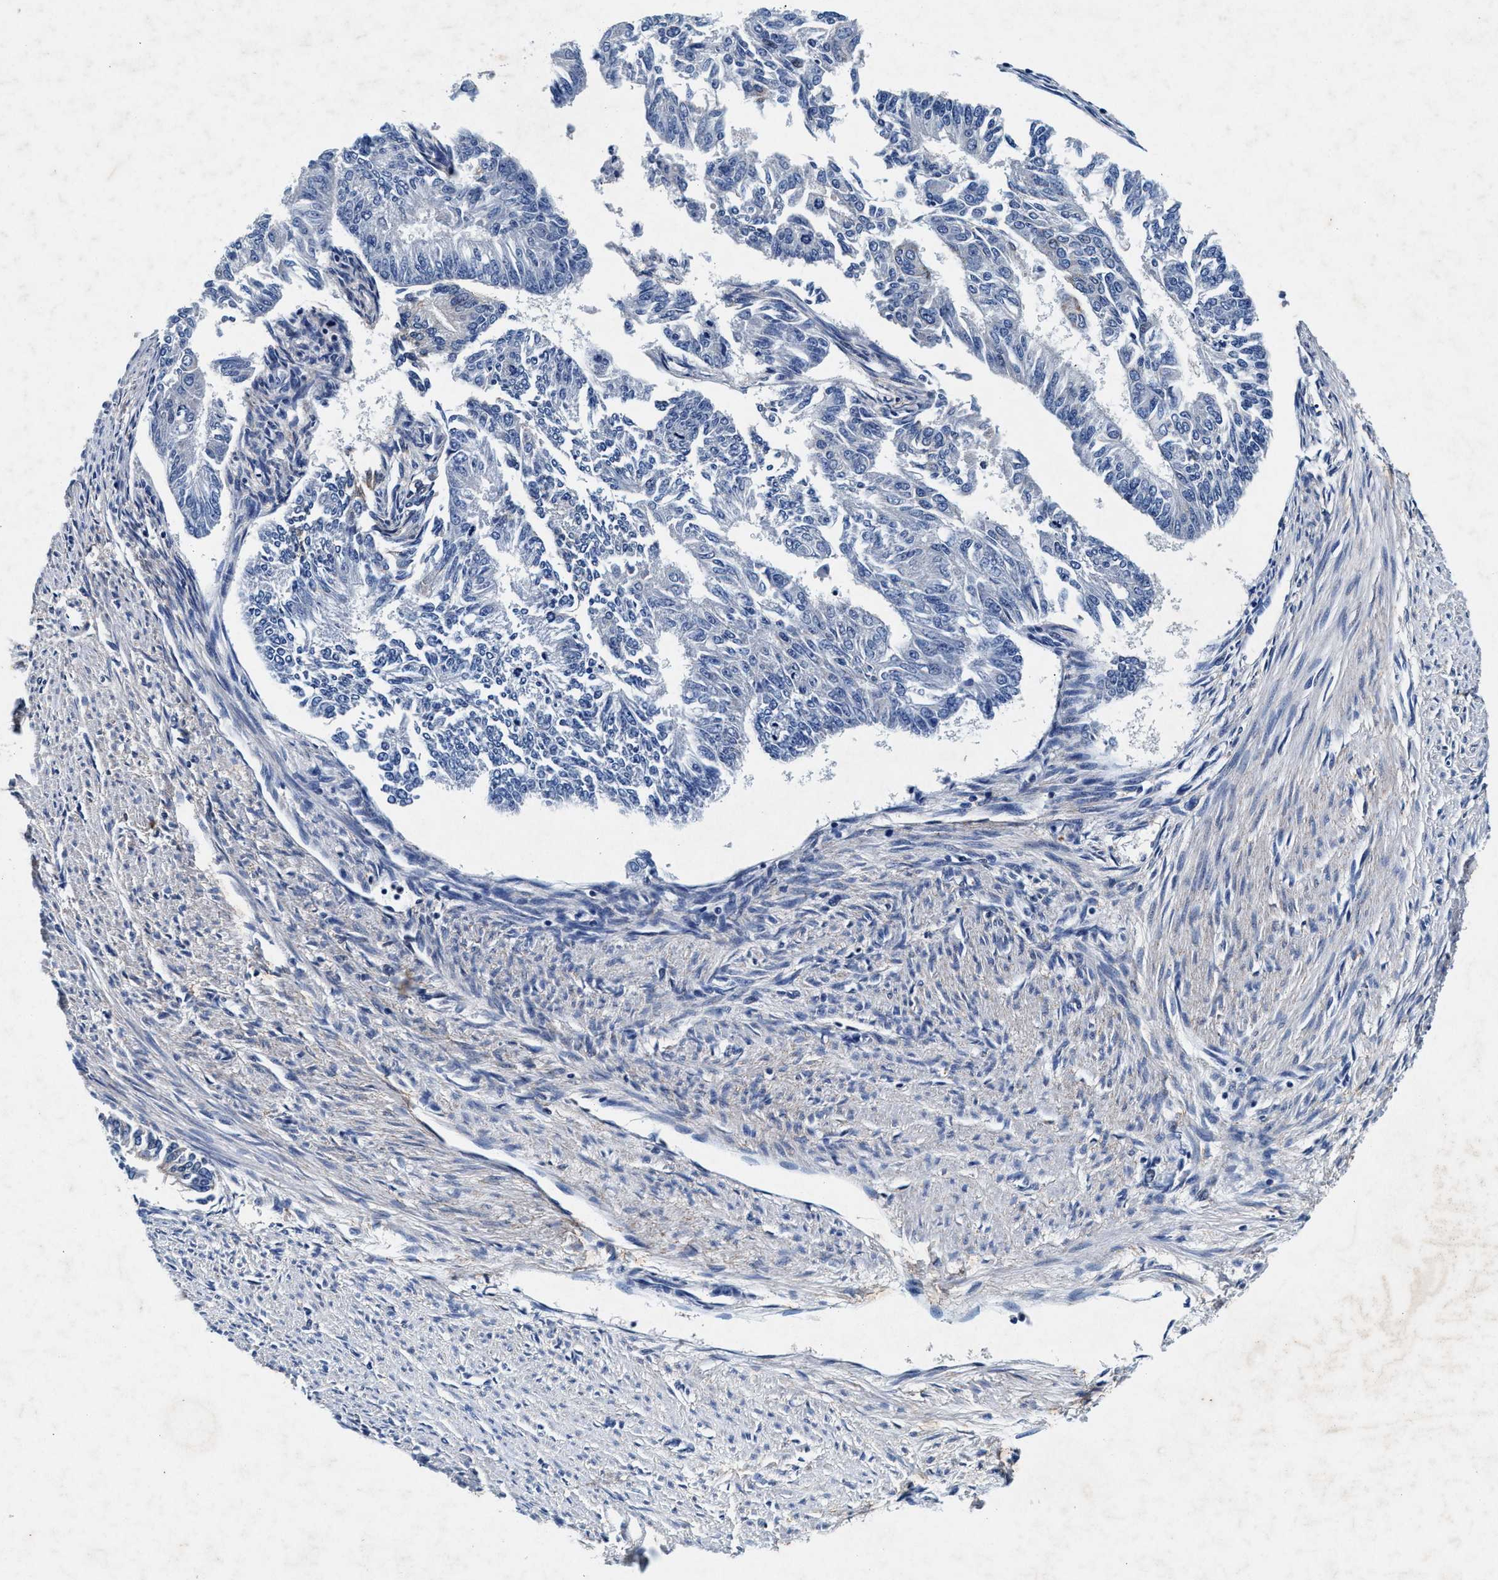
{"staining": {"intensity": "negative", "quantity": "none", "location": "none"}, "tissue": "endometrial cancer", "cell_type": "Tumor cells", "image_type": "cancer", "snomed": [{"axis": "morphology", "description": "Adenocarcinoma, NOS"}, {"axis": "topography", "description": "Endometrium"}], "caption": "Immunohistochemical staining of adenocarcinoma (endometrial) reveals no significant positivity in tumor cells.", "gene": "SLC8A1", "patient": {"sex": "female", "age": 32}}